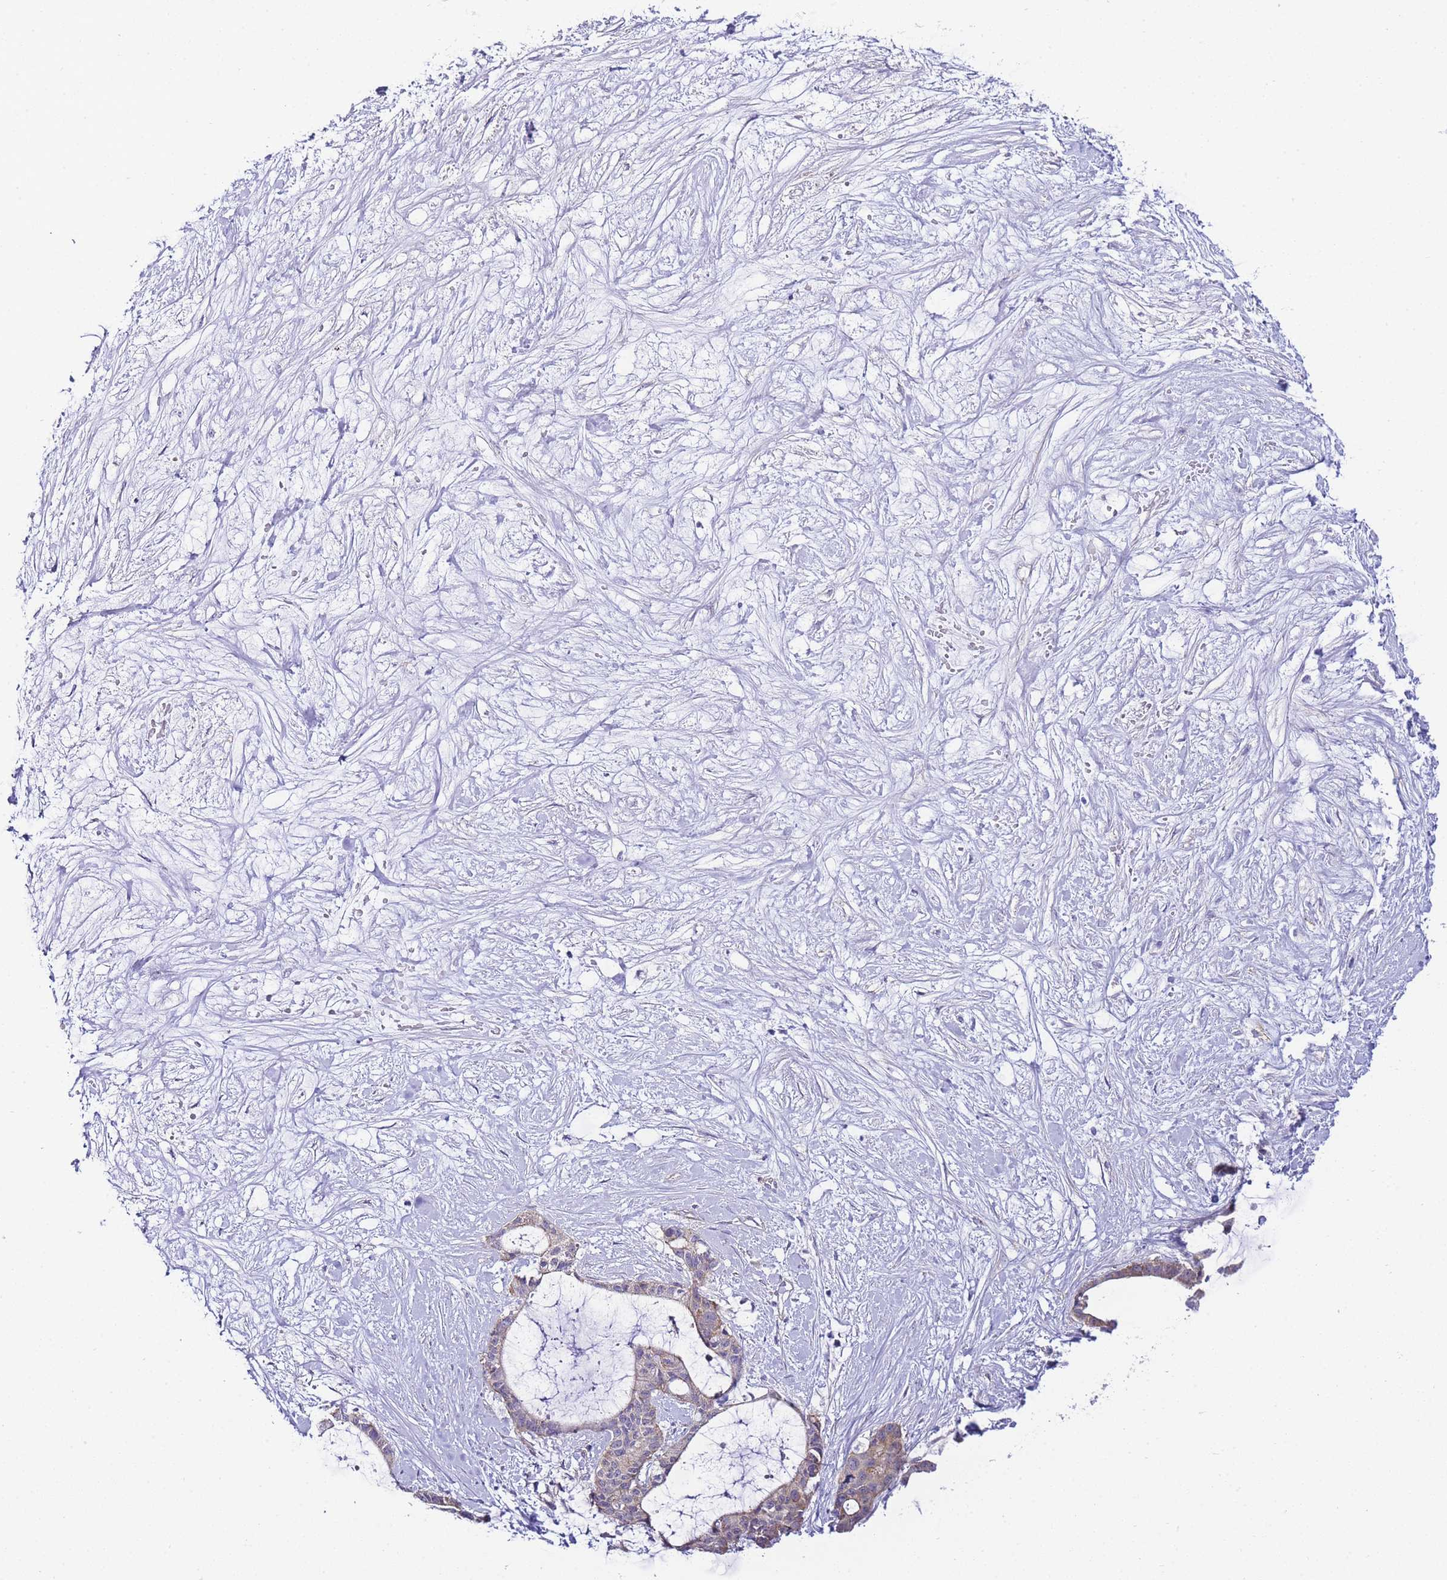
{"staining": {"intensity": "weak", "quantity": "25%-75%", "location": "cytoplasmic/membranous"}, "tissue": "liver cancer", "cell_type": "Tumor cells", "image_type": "cancer", "snomed": [{"axis": "morphology", "description": "Normal tissue, NOS"}, {"axis": "morphology", "description": "Cholangiocarcinoma"}, {"axis": "topography", "description": "Liver"}, {"axis": "topography", "description": "Peripheral nerve tissue"}], "caption": "An image of liver cholangiocarcinoma stained for a protein displays weak cytoplasmic/membranous brown staining in tumor cells.", "gene": "PDCD7", "patient": {"sex": "female", "age": 73}}